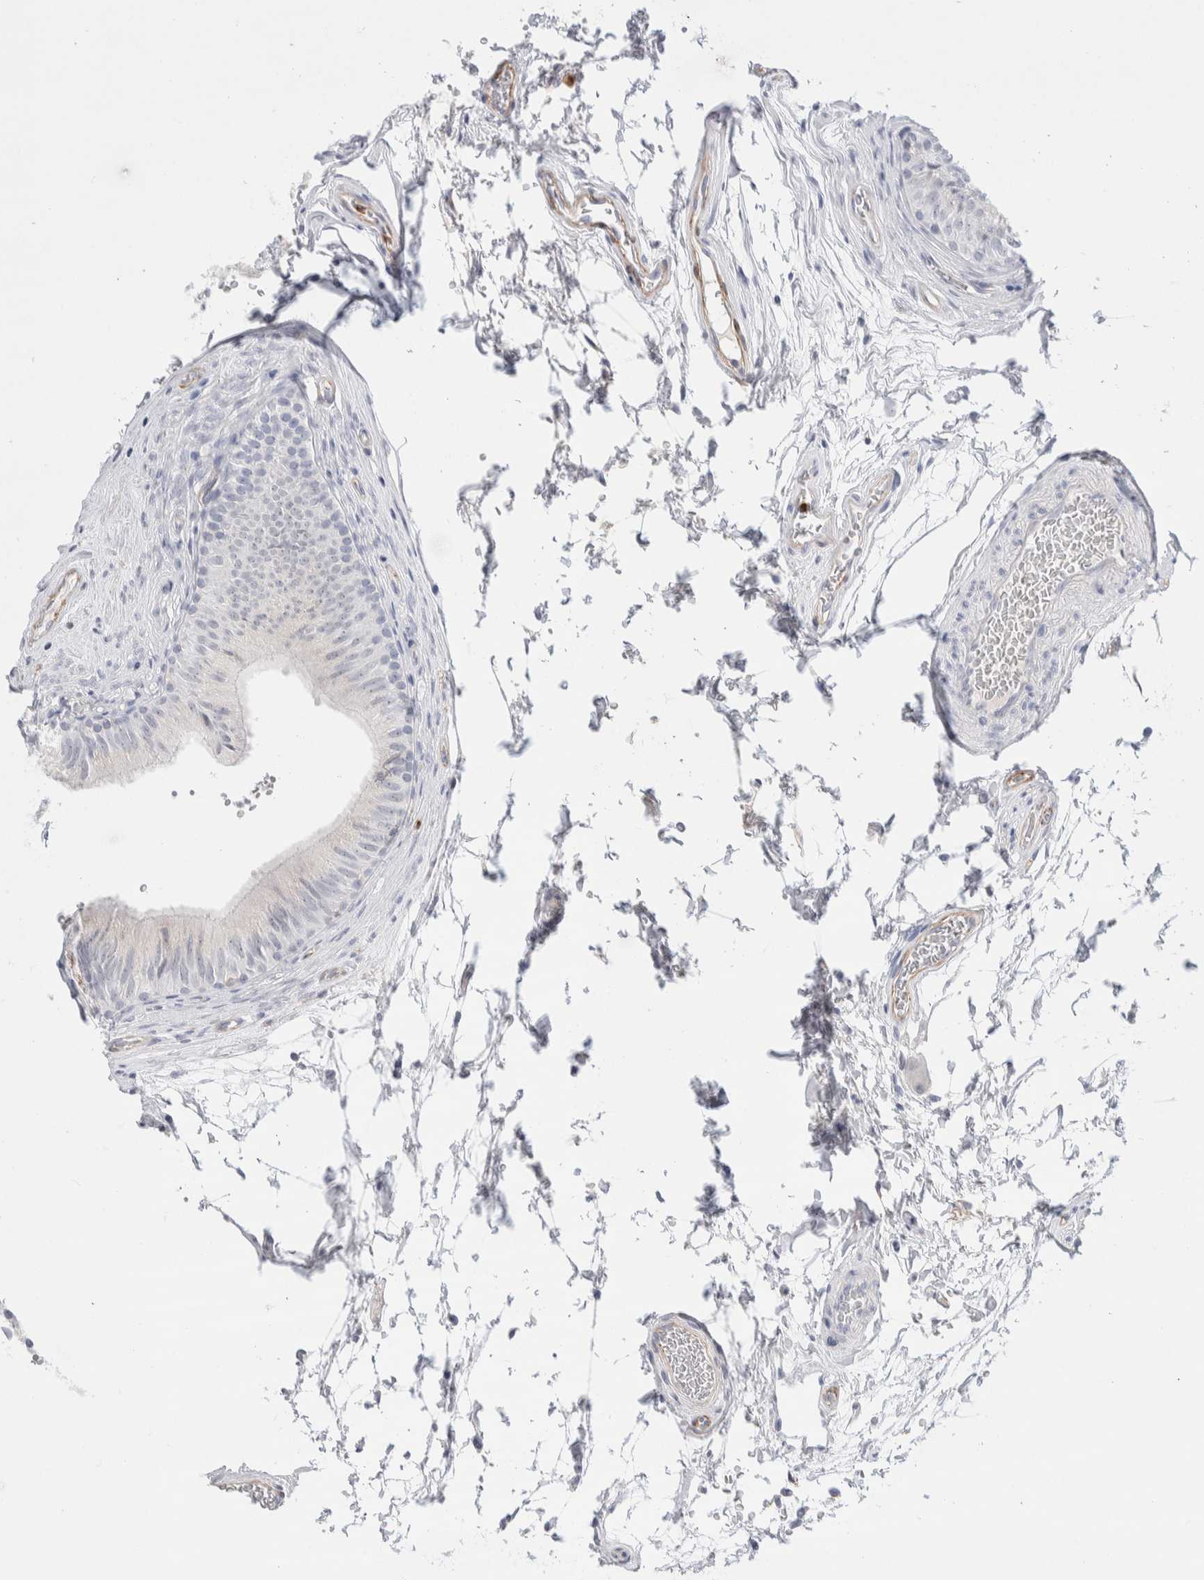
{"staining": {"intensity": "negative", "quantity": "none", "location": "none"}, "tissue": "epididymis", "cell_type": "Glandular cells", "image_type": "normal", "snomed": [{"axis": "morphology", "description": "Normal tissue, NOS"}, {"axis": "topography", "description": "Epididymis"}], "caption": "Micrograph shows no significant protein staining in glandular cells of normal epididymis.", "gene": "SEPTIN4", "patient": {"sex": "male", "age": 36}}